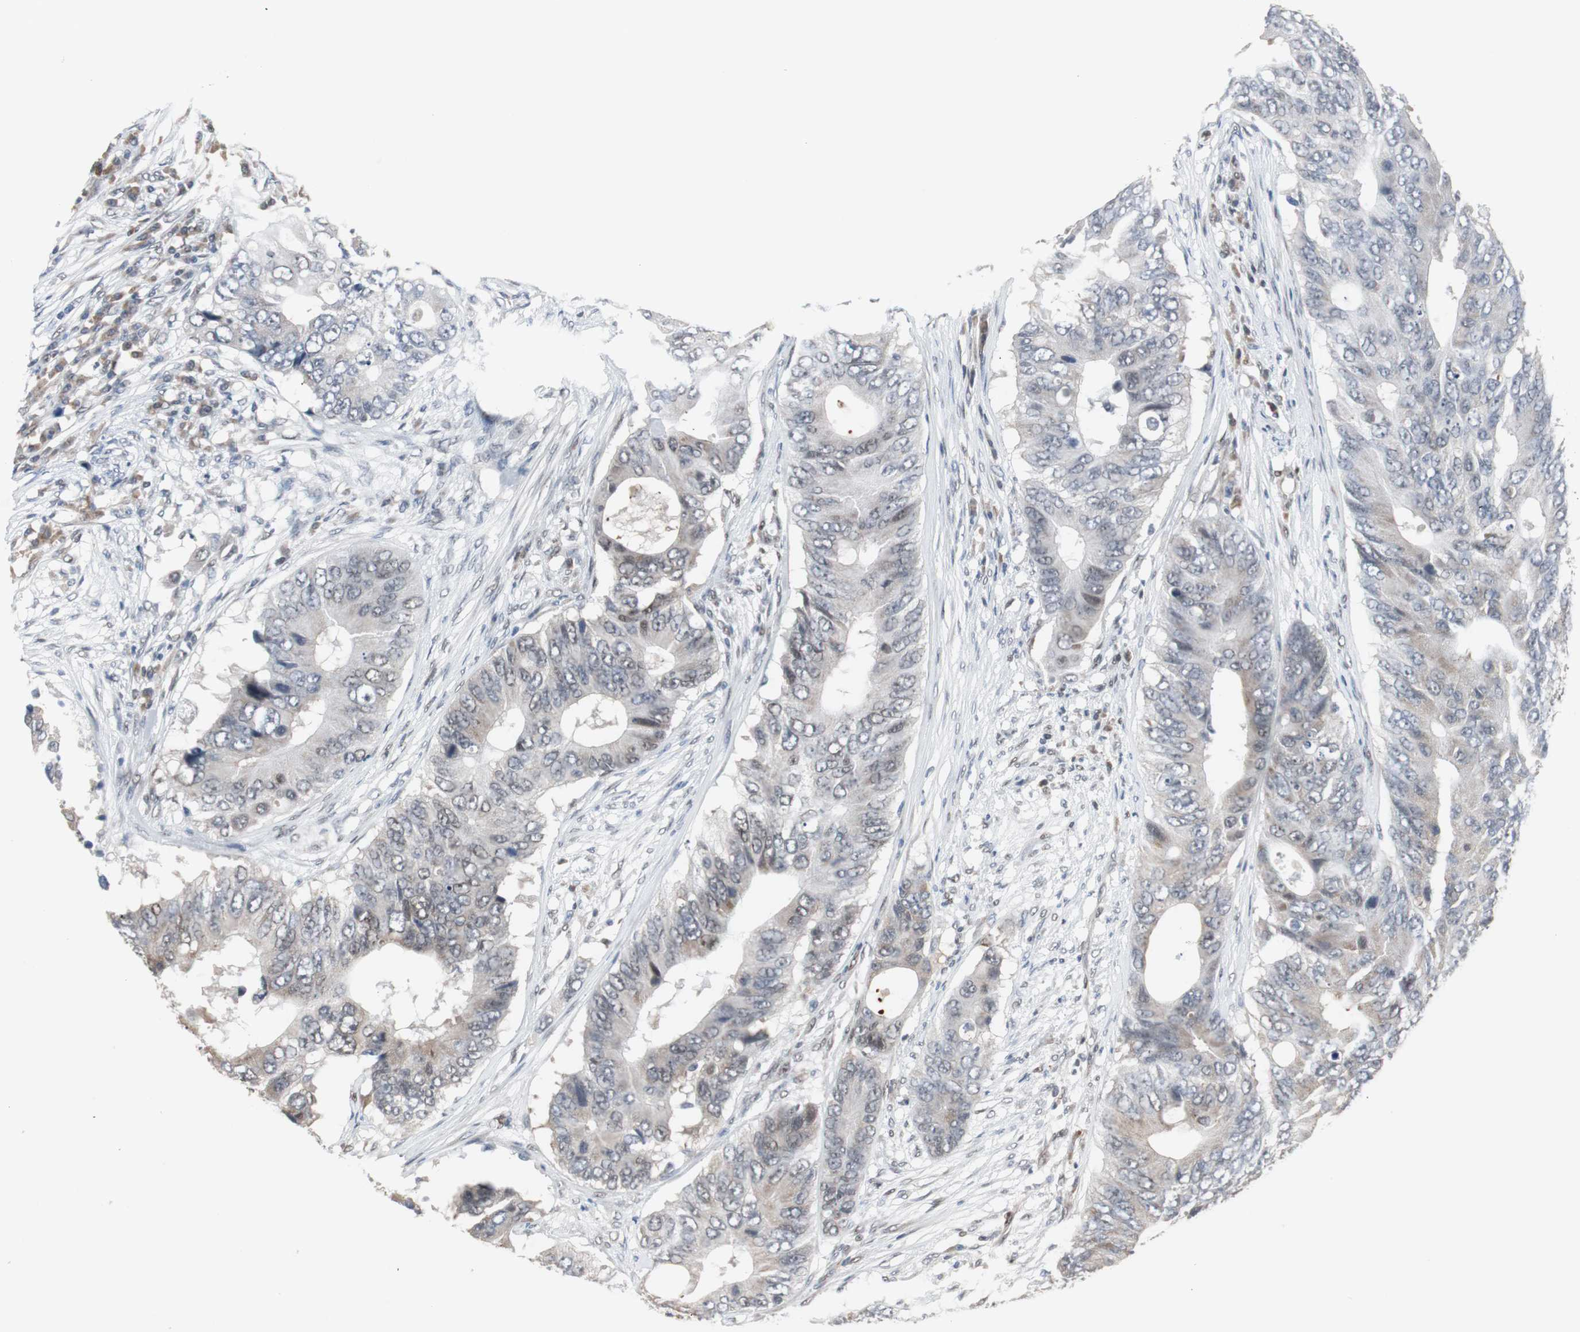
{"staining": {"intensity": "negative", "quantity": "none", "location": "none"}, "tissue": "colorectal cancer", "cell_type": "Tumor cells", "image_type": "cancer", "snomed": [{"axis": "morphology", "description": "Adenocarcinoma, NOS"}, {"axis": "topography", "description": "Colon"}], "caption": "IHC micrograph of neoplastic tissue: human colorectal cancer (adenocarcinoma) stained with DAB (3,3'-diaminobenzidine) shows no significant protein expression in tumor cells.", "gene": "ZHX2", "patient": {"sex": "male", "age": 71}}